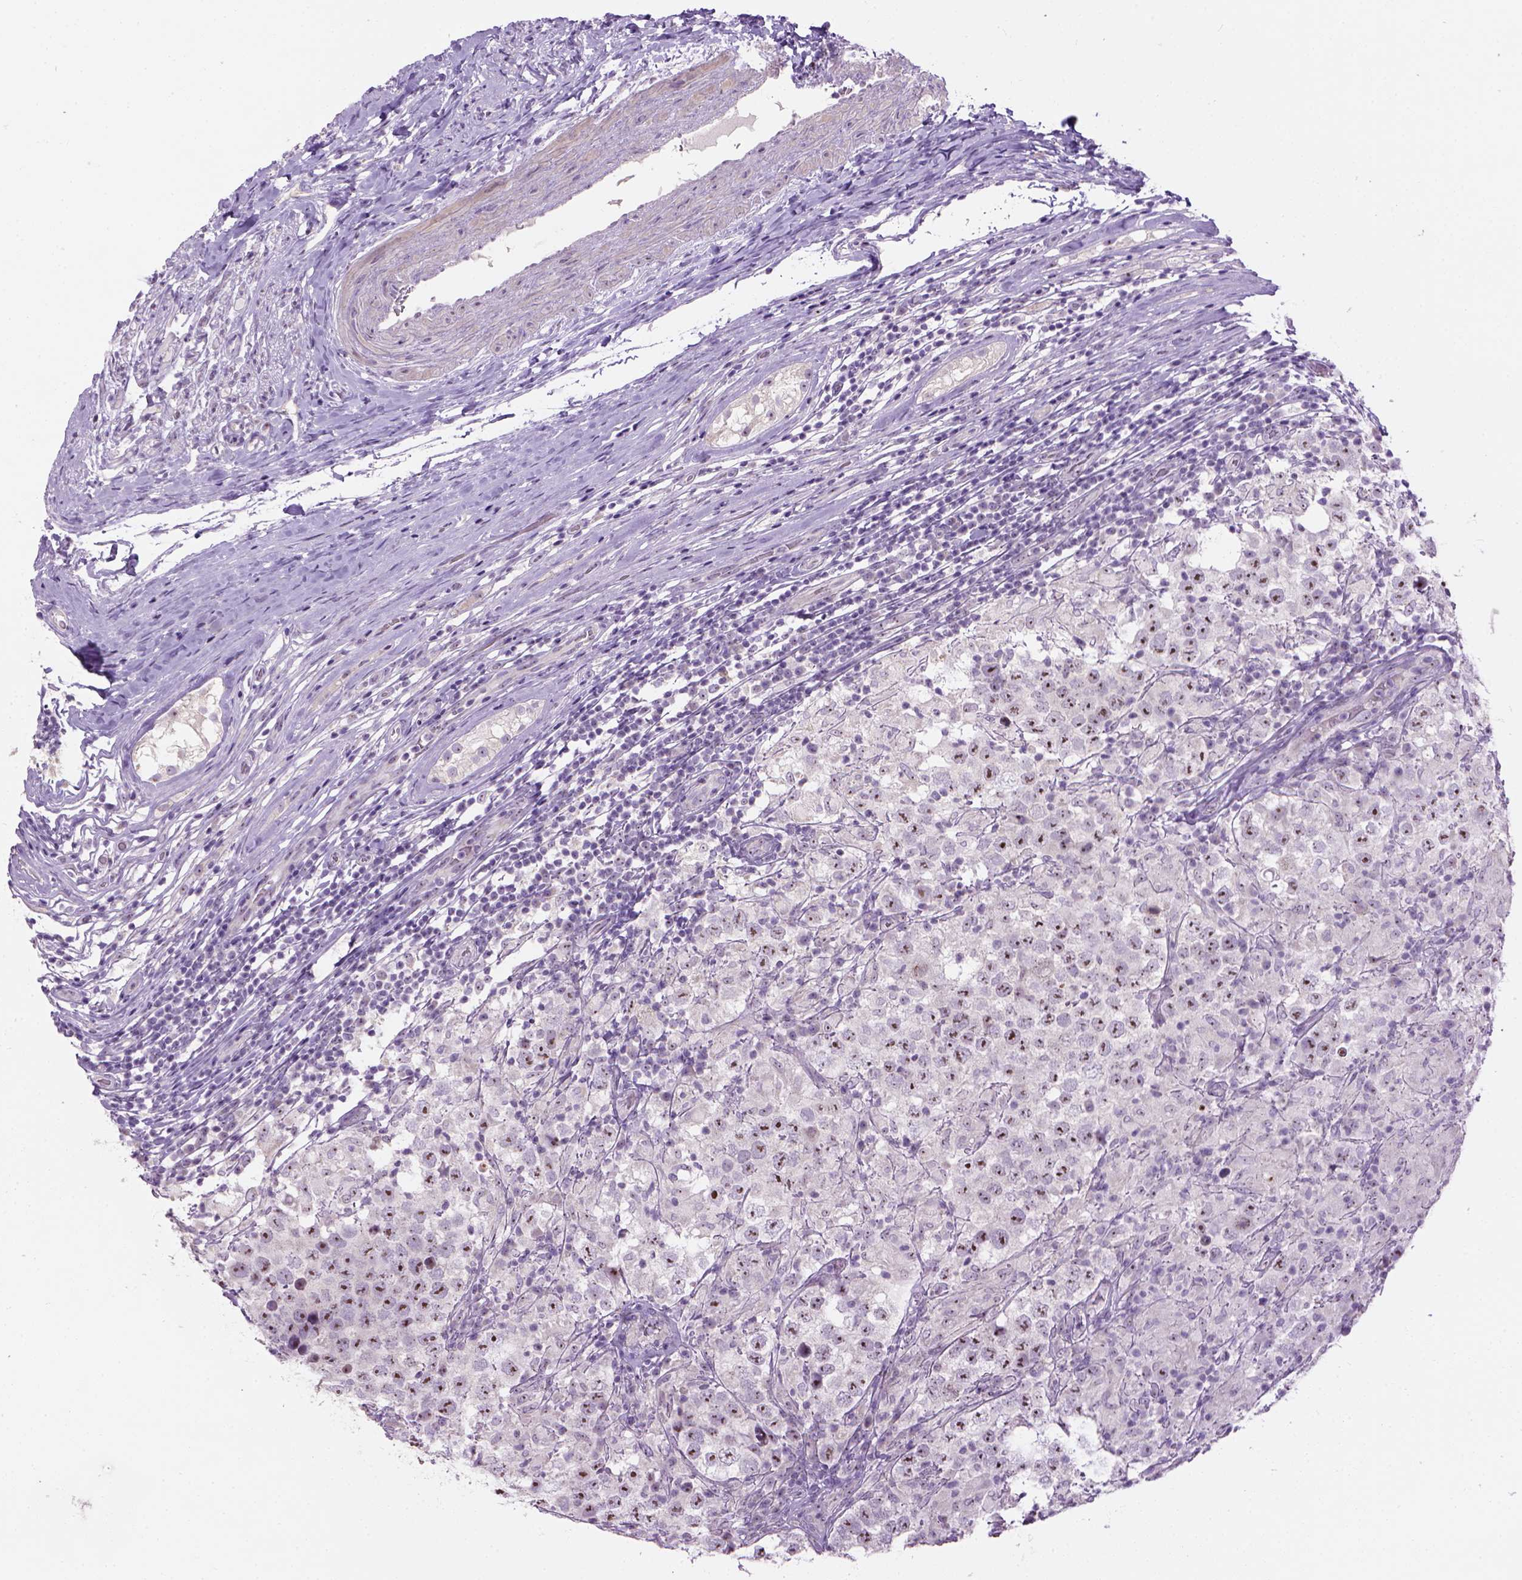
{"staining": {"intensity": "moderate", "quantity": "25%-75%", "location": "nuclear"}, "tissue": "testis cancer", "cell_type": "Tumor cells", "image_type": "cancer", "snomed": [{"axis": "morphology", "description": "Seminoma, NOS"}, {"axis": "morphology", "description": "Carcinoma, Embryonal, NOS"}, {"axis": "topography", "description": "Testis"}], "caption": "Seminoma (testis) stained with DAB IHC displays medium levels of moderate nuclear staining in about 25%-75% of tumor cells. The staining was performed using DAB, with brown indicating positive protein expression. Nuclei are stained blue with hematoxylin.", "gene": "UTP4", "patient": {"sex": "male", "age": 41}}